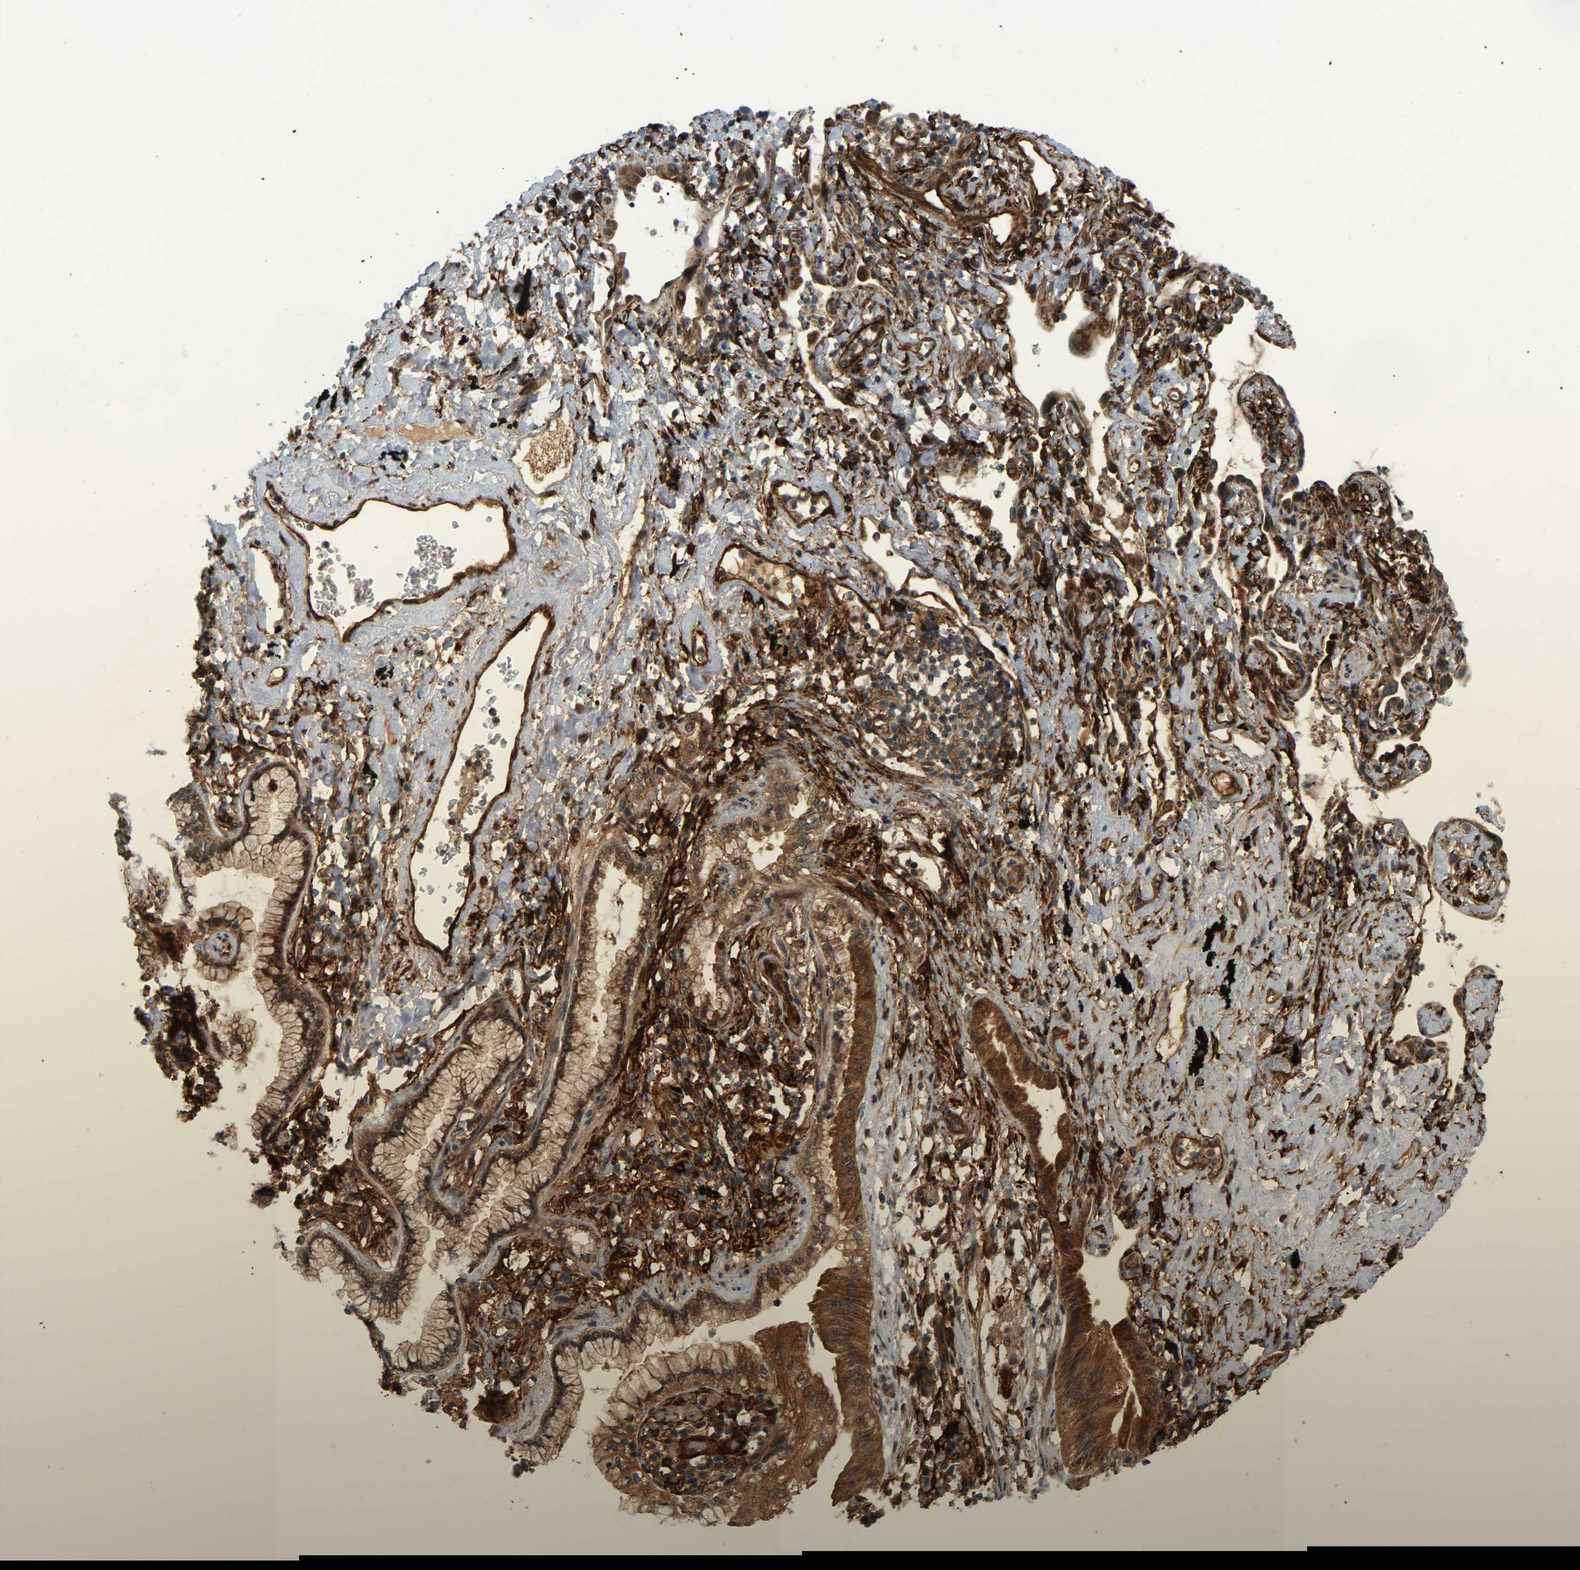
{"staining": {"intensity": "strong", "quantity": ">75%", "location": "cytoplasmic/membranous,nuclear"}, "tissue": "lung cancer", "cell_type": "Tumor cells", "image_type": "cancer", "snomed": [{"axis": "morphology", "description": "Normal tissue, NOS"}, {"axis": "morphology", "description": "Adenocarcinoma, NOS"}, {"axis": "topography", "description": "Bronchus"}, {"axis": "topography", "description": "Lung"}], "caption": "Immunohistochemistry image of human lung adenocarcinoma stained for a protein (brown), which displays high levels of strong cytoplasmic/membranous and nuclear staining in approximately >75% of tumor cells.", "gene": "LIMK2", "patient": {"sex": "female", "age": 70}}